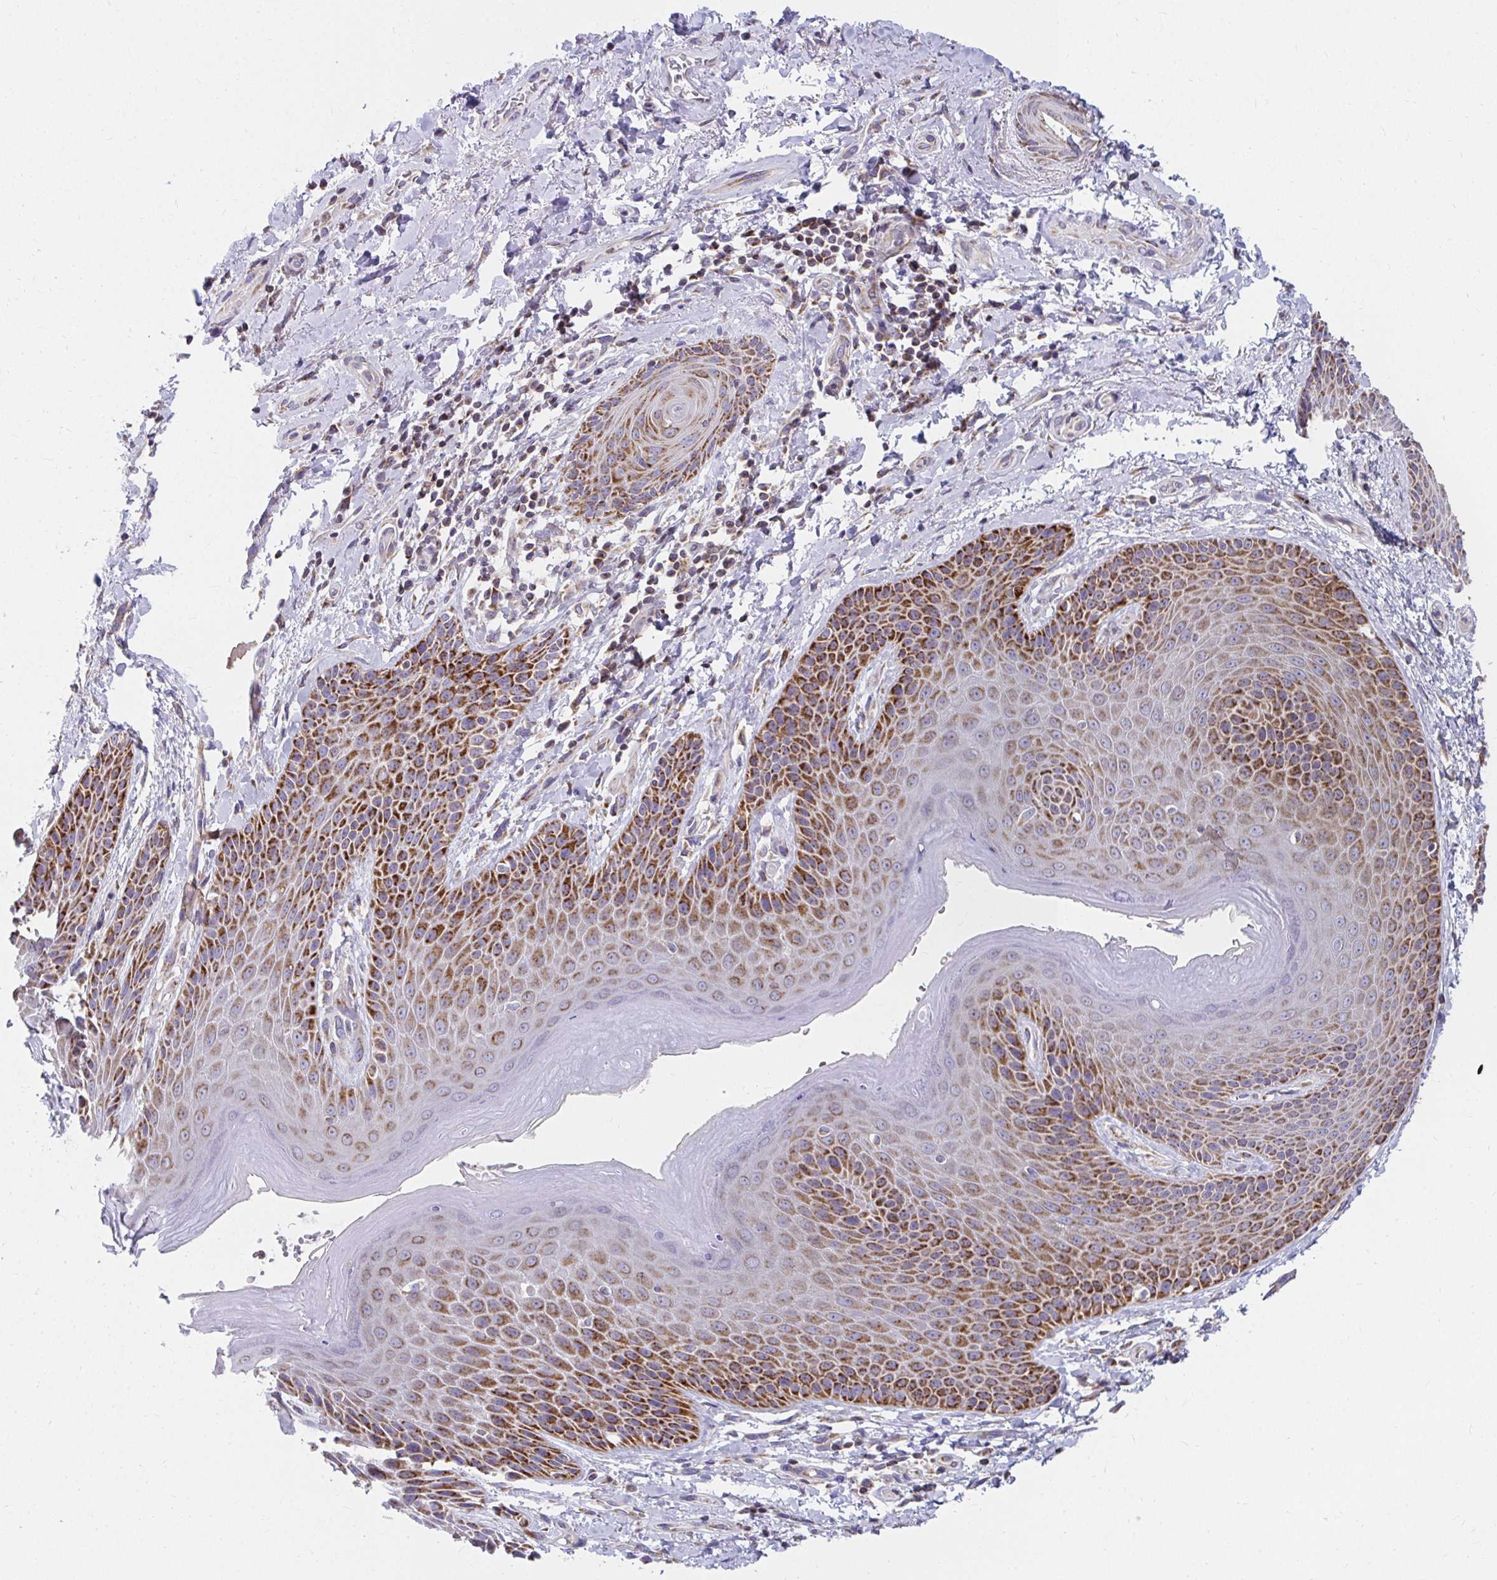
{"staining": {"intensity": "strong", "quantity": "25%-75%", "location": "cytoplasmic/membranous"}, "tissue": "skin", "cell_type": "Epidermal cells", "image_type": "normal", "snomed": [{"axis": "morphology", "description": "Normal tissue, NOS"}, {"axis": "topography", "description": "Anal"}, {"axis": "topography", "description": "Peripheral nerve tissue"}], "caption": "IHC of unremarkable skin shows high levels of strong cytoplasmic/membranous expression in approximately 25%-75% of epidermal cells.", "gene": "EXOC5", "patient": {"sex": "male", "age": 51}}